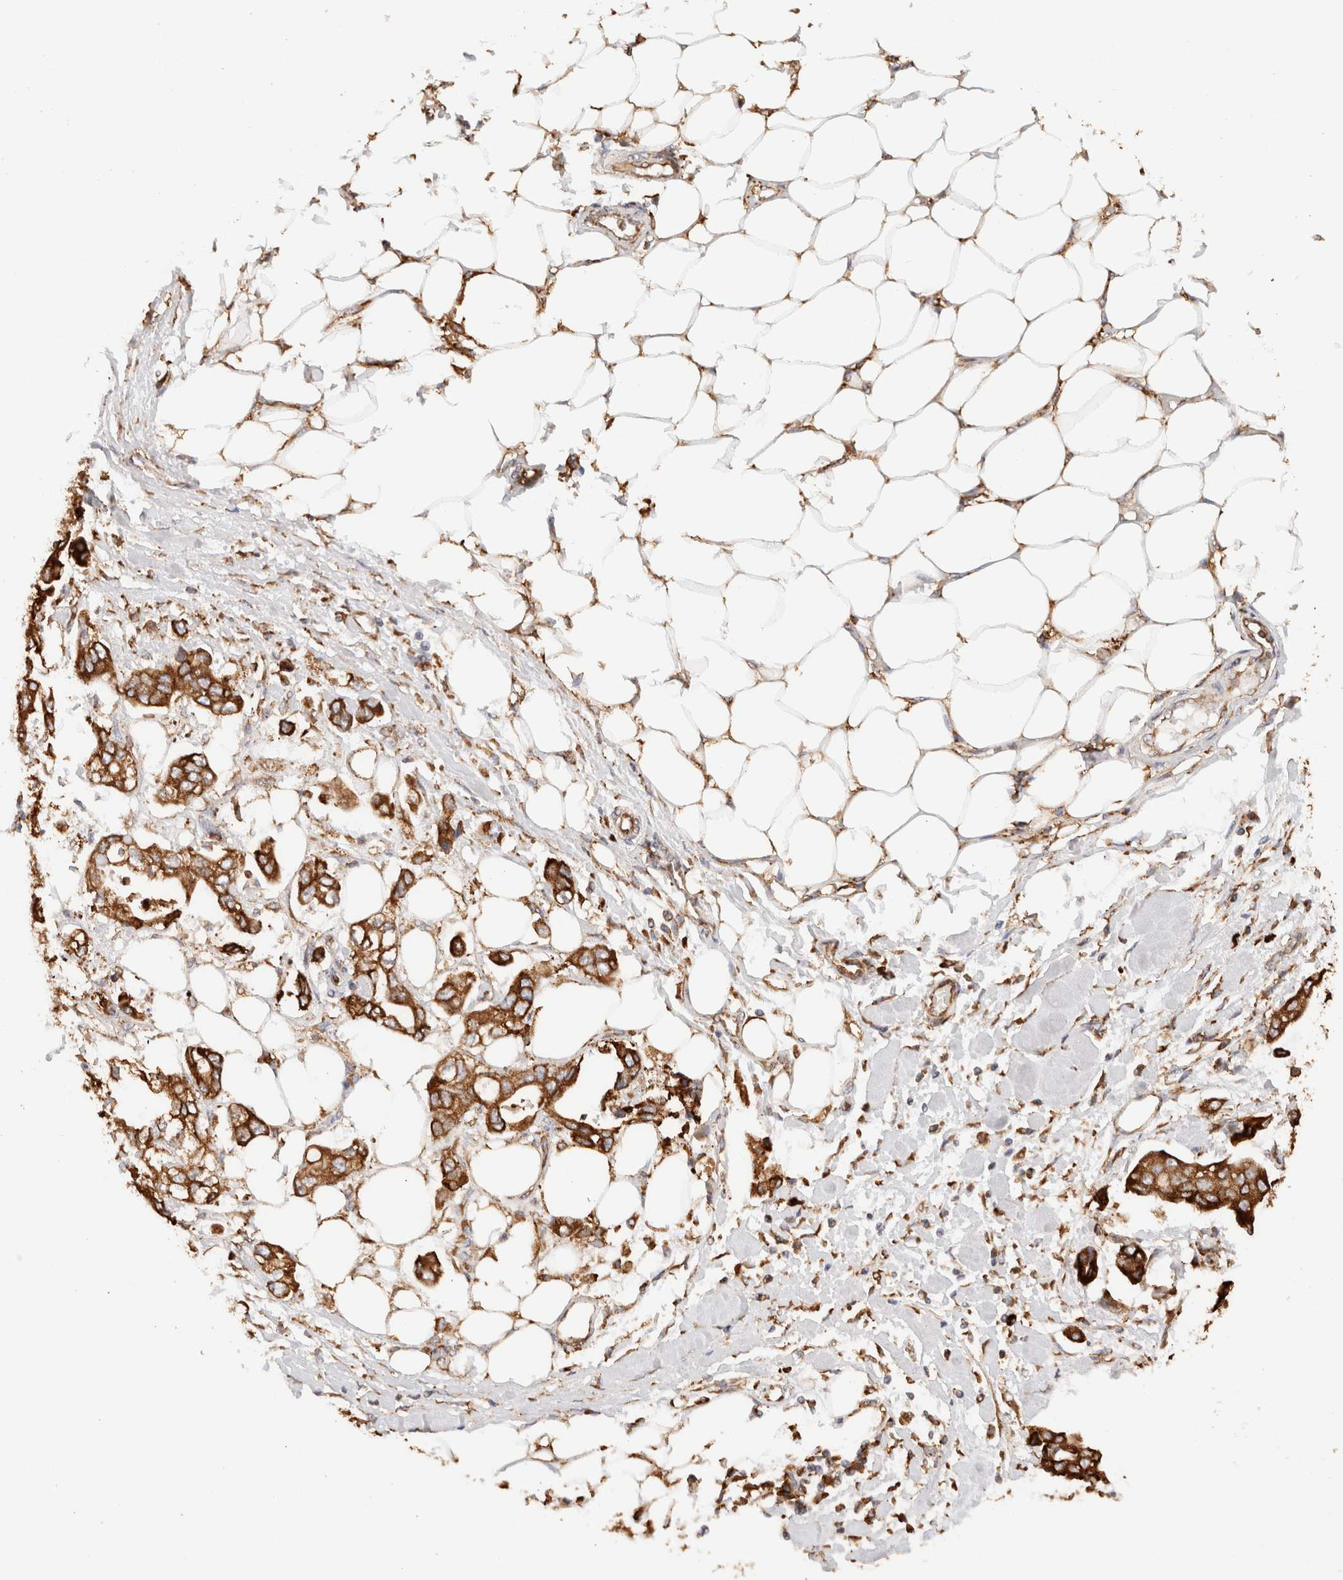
{"staining": {"intensity": "strong", "quantity": ">75%", "location": "cytoplasmic/membranous"}, "tissue": "stomach cancer", "cell_type": "Tumor cells", "image_type": "cancer", "snomed": [{"axis": "morphology", "description": "Adenocarcinoma, NOS"}, {"axis": "topography", "description": "Stomach"}], "caption": "Immunohistochemical staining of adenocarcinoma (stomach) shows high levels of strong cytoplasmic/membranous expression in approximately >75% of tumor cells.", "gene": "FER", "patient": {"sex": "male", "age": 62}}